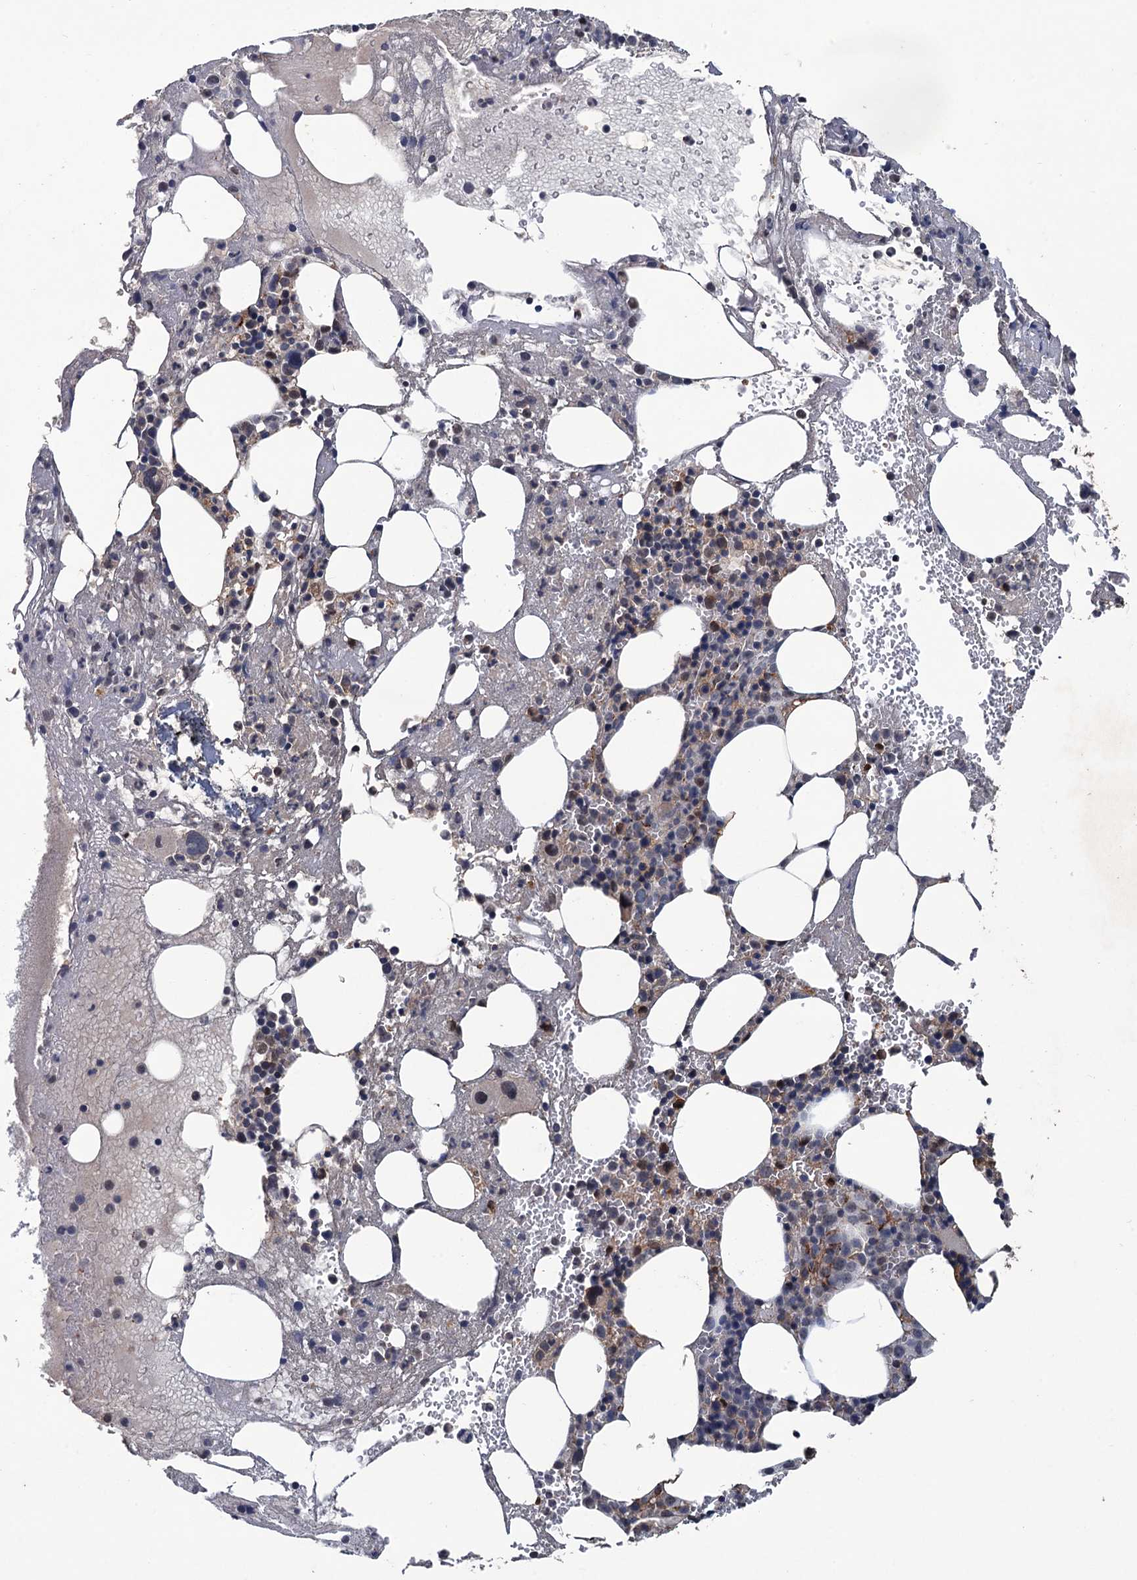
{"staining": {"intensity": "strong", "quantity": "<25%", "location": "cytoplasmic/membranous"}, "tissue": "bone marrow", "cell_type": "Hematopoietic cells", "image_type": "normal", "snomed": [{"axis": "morphology", "description": "Normal tissue, NOS"}, {"axis": "topography", "description": "Bone marrow"}], "caption": "A high-resolution histopathology image shows IHC staining of benign bone marrow, which displays strong cytoplasmic/membranous positivity in approximately <25% of hematopoietic cells.", "gene": "ZNF438", "patient": {"sex": "male", "age": 61}}